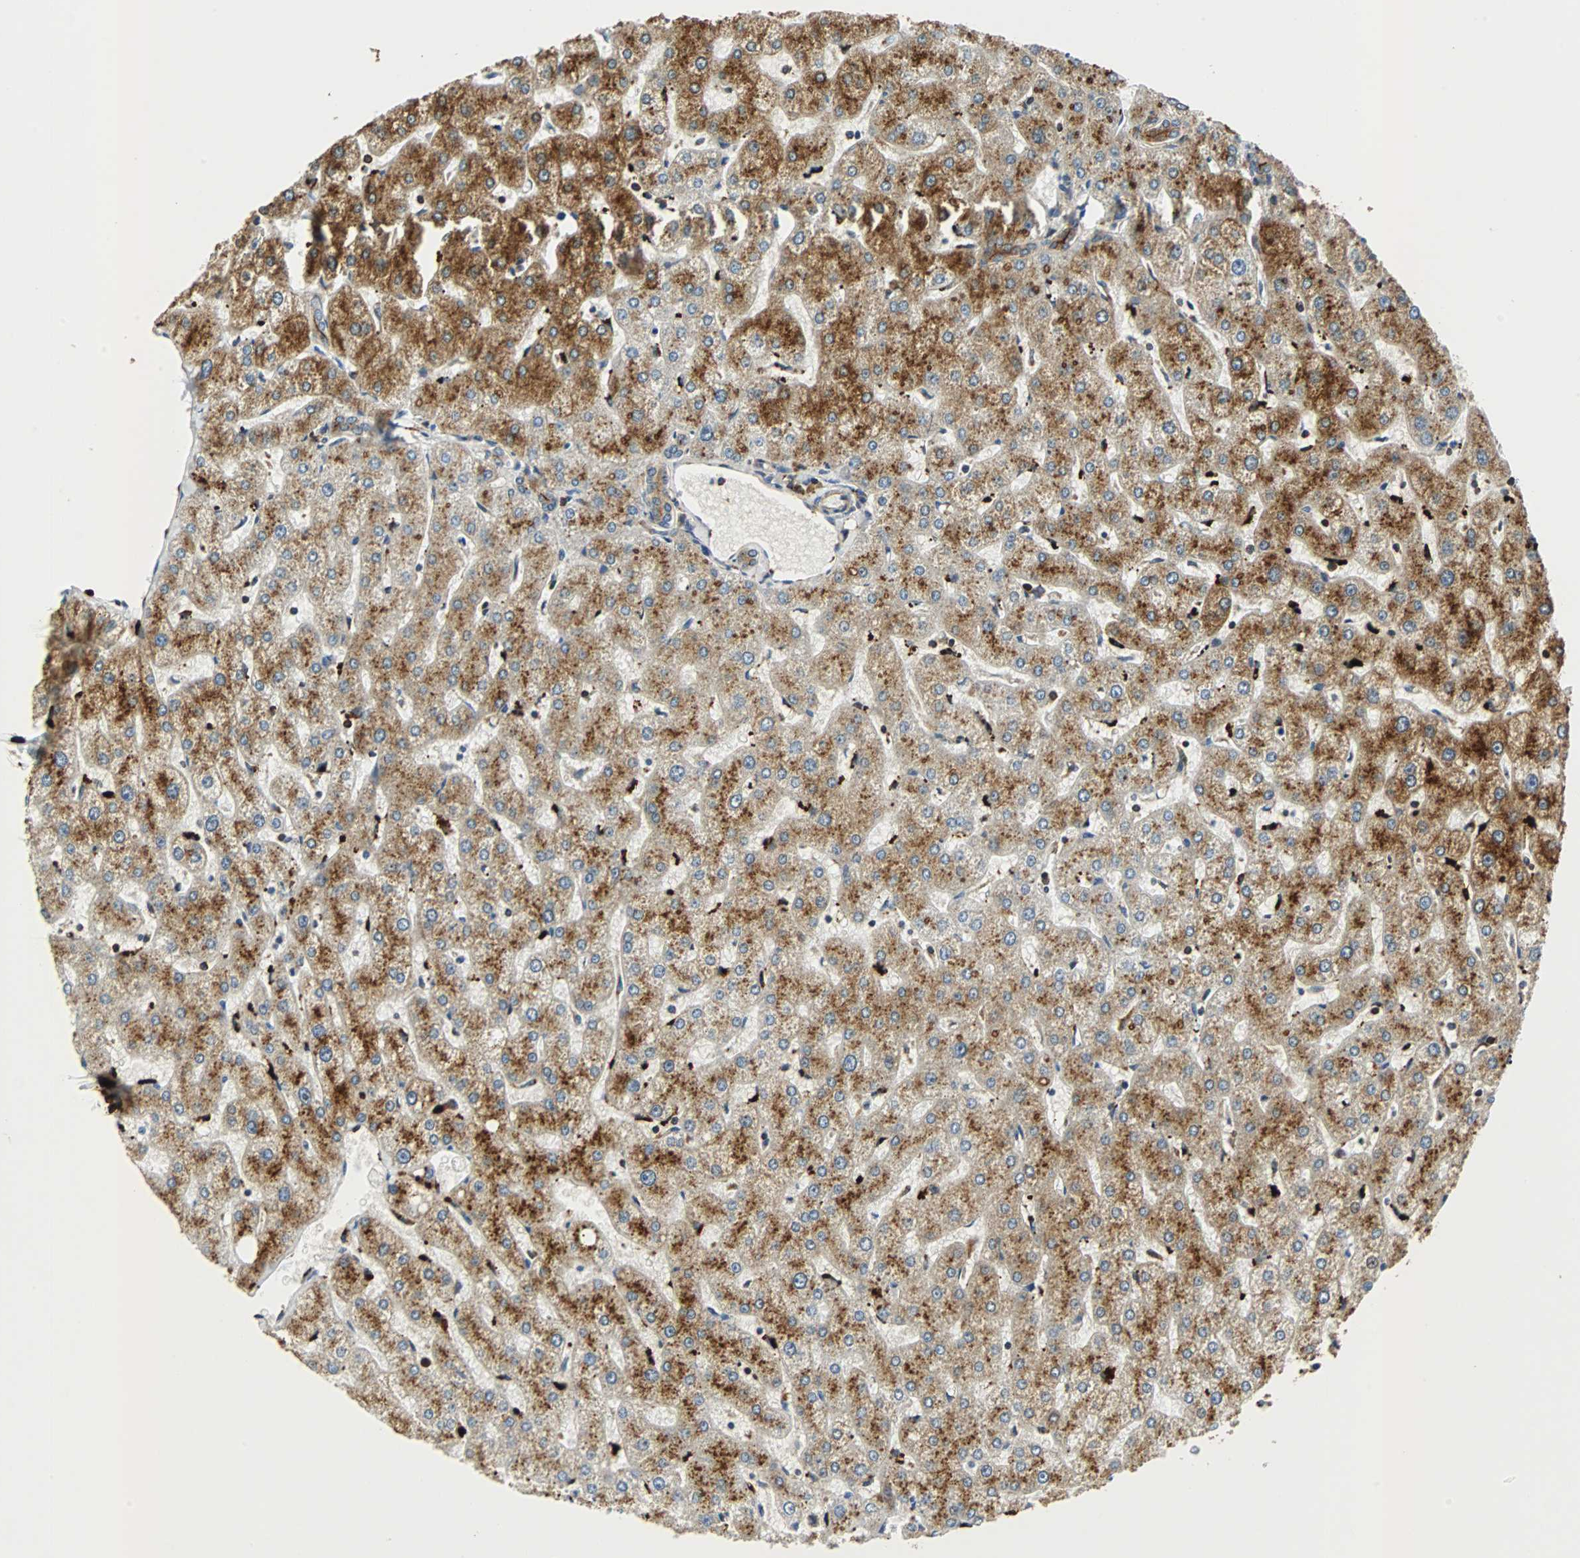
{"staining": {"intensity": "moderate", "quantity": ">75%", "location": "cytoplasmic/membranous"}, "tissue": "liver", "cell_type": "Cholangiocytes", "image_type": "normal", "snomed": [{"axis": "morphology", "description": "Normal tissue, NOS"}, {"axis": "topography", "description": "Liver"}], "caption": "Immunohistochemical staining of benign liver shows moderate cytoplasmic/membranous protein positivity in approximately >75% of cholangiocytes.", "gene": "TUBA4A", "patient": {"sex": "male", "age": 67}}